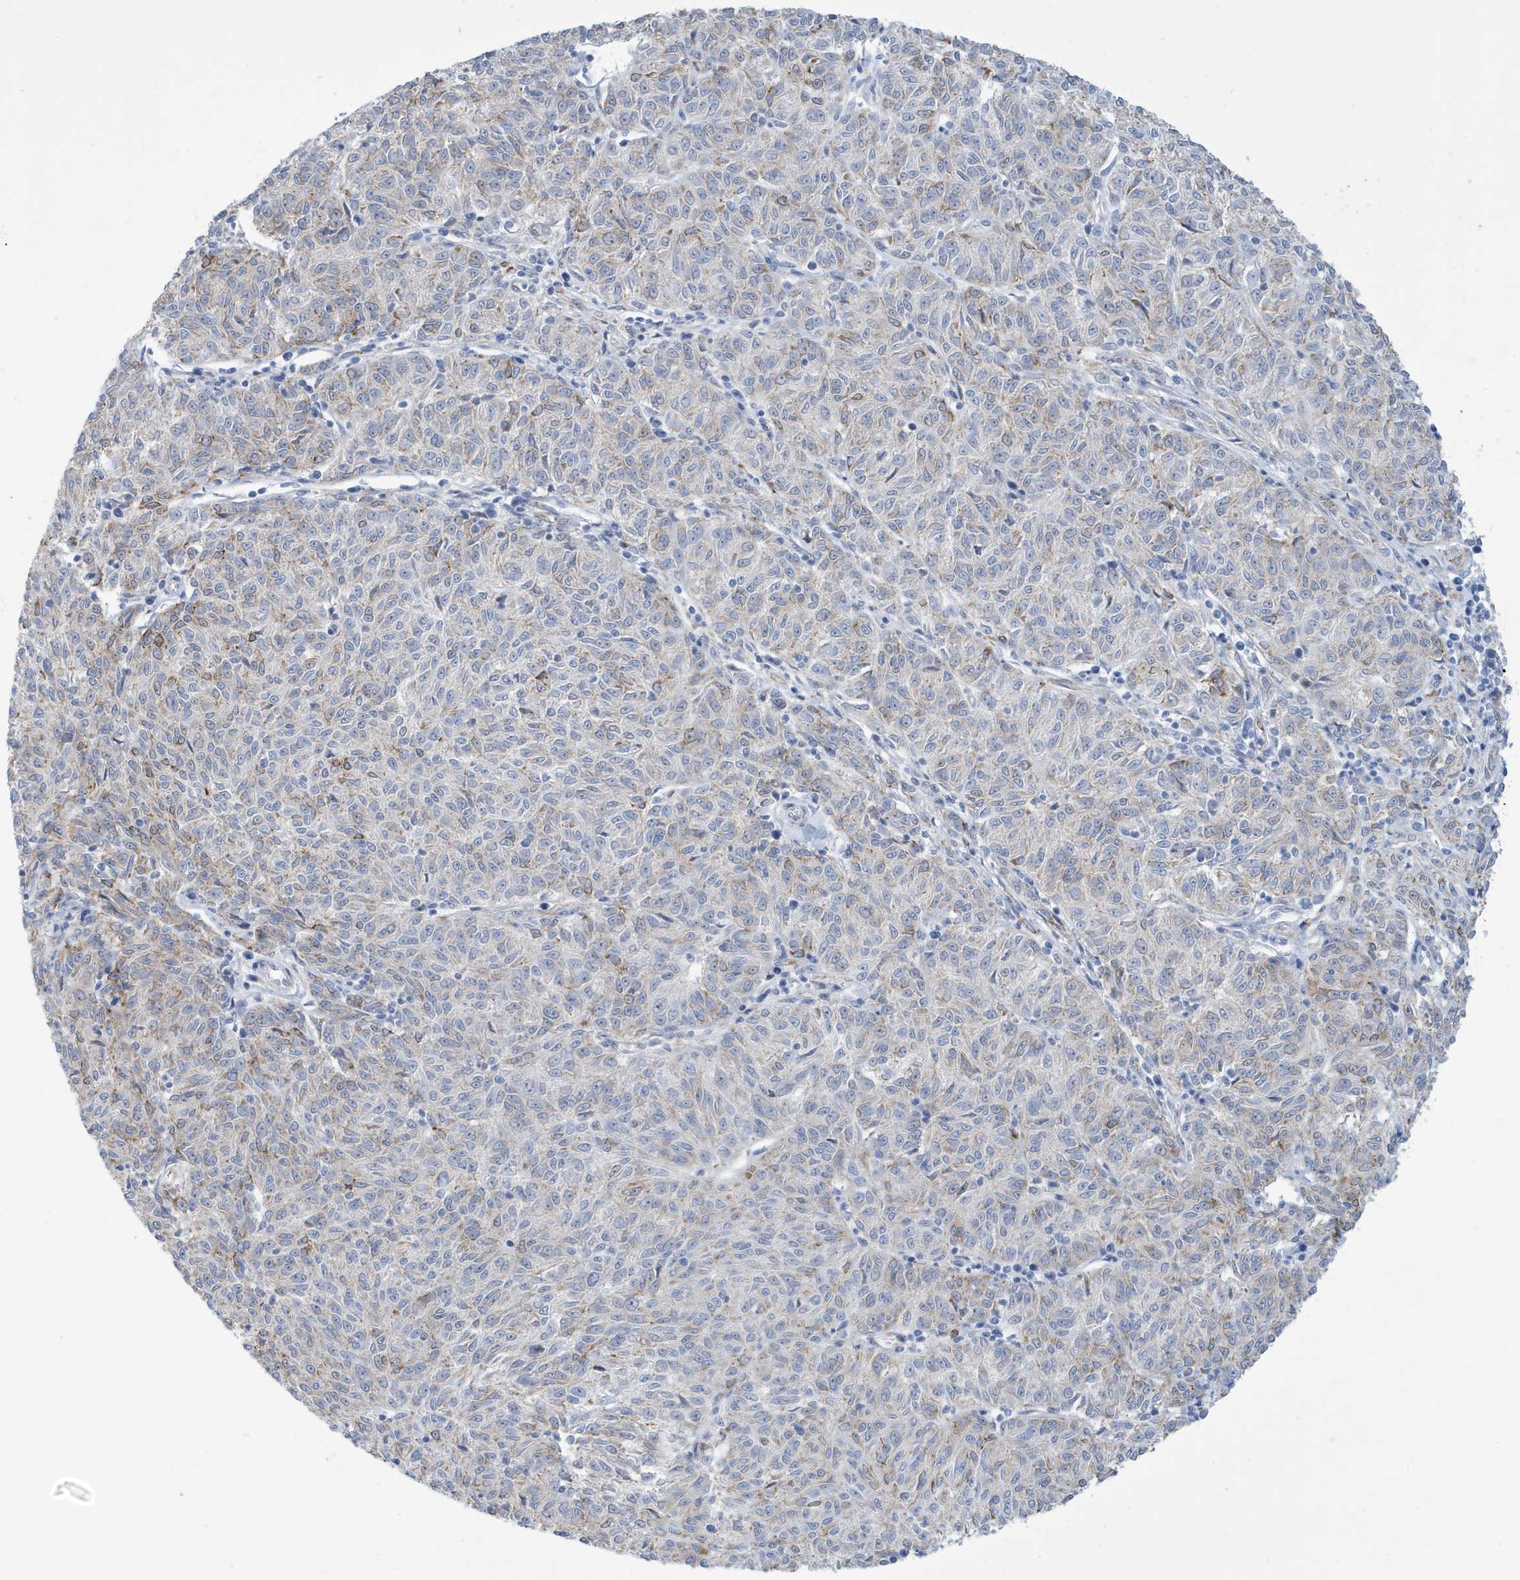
{"staining": {"intensity": "weak", "quantity": "<25%", "location": "cytoplasmic/membranous"}, "tissue": "melanoma", "cell_type": "Tumor cells", "image_type": "cancer", "snomed": [{"axis": "morphology", "description": "Malignant melanoma, NOS"}, {"axis": "topography", "description": "Skin"}], "caption": "This is a photomicrograph of immunohistochemistry staining of melanoma, which shows no expression in tumor cells.", "gene": "SEMA3F", "patient": {"sex": "female", "age": 72}}